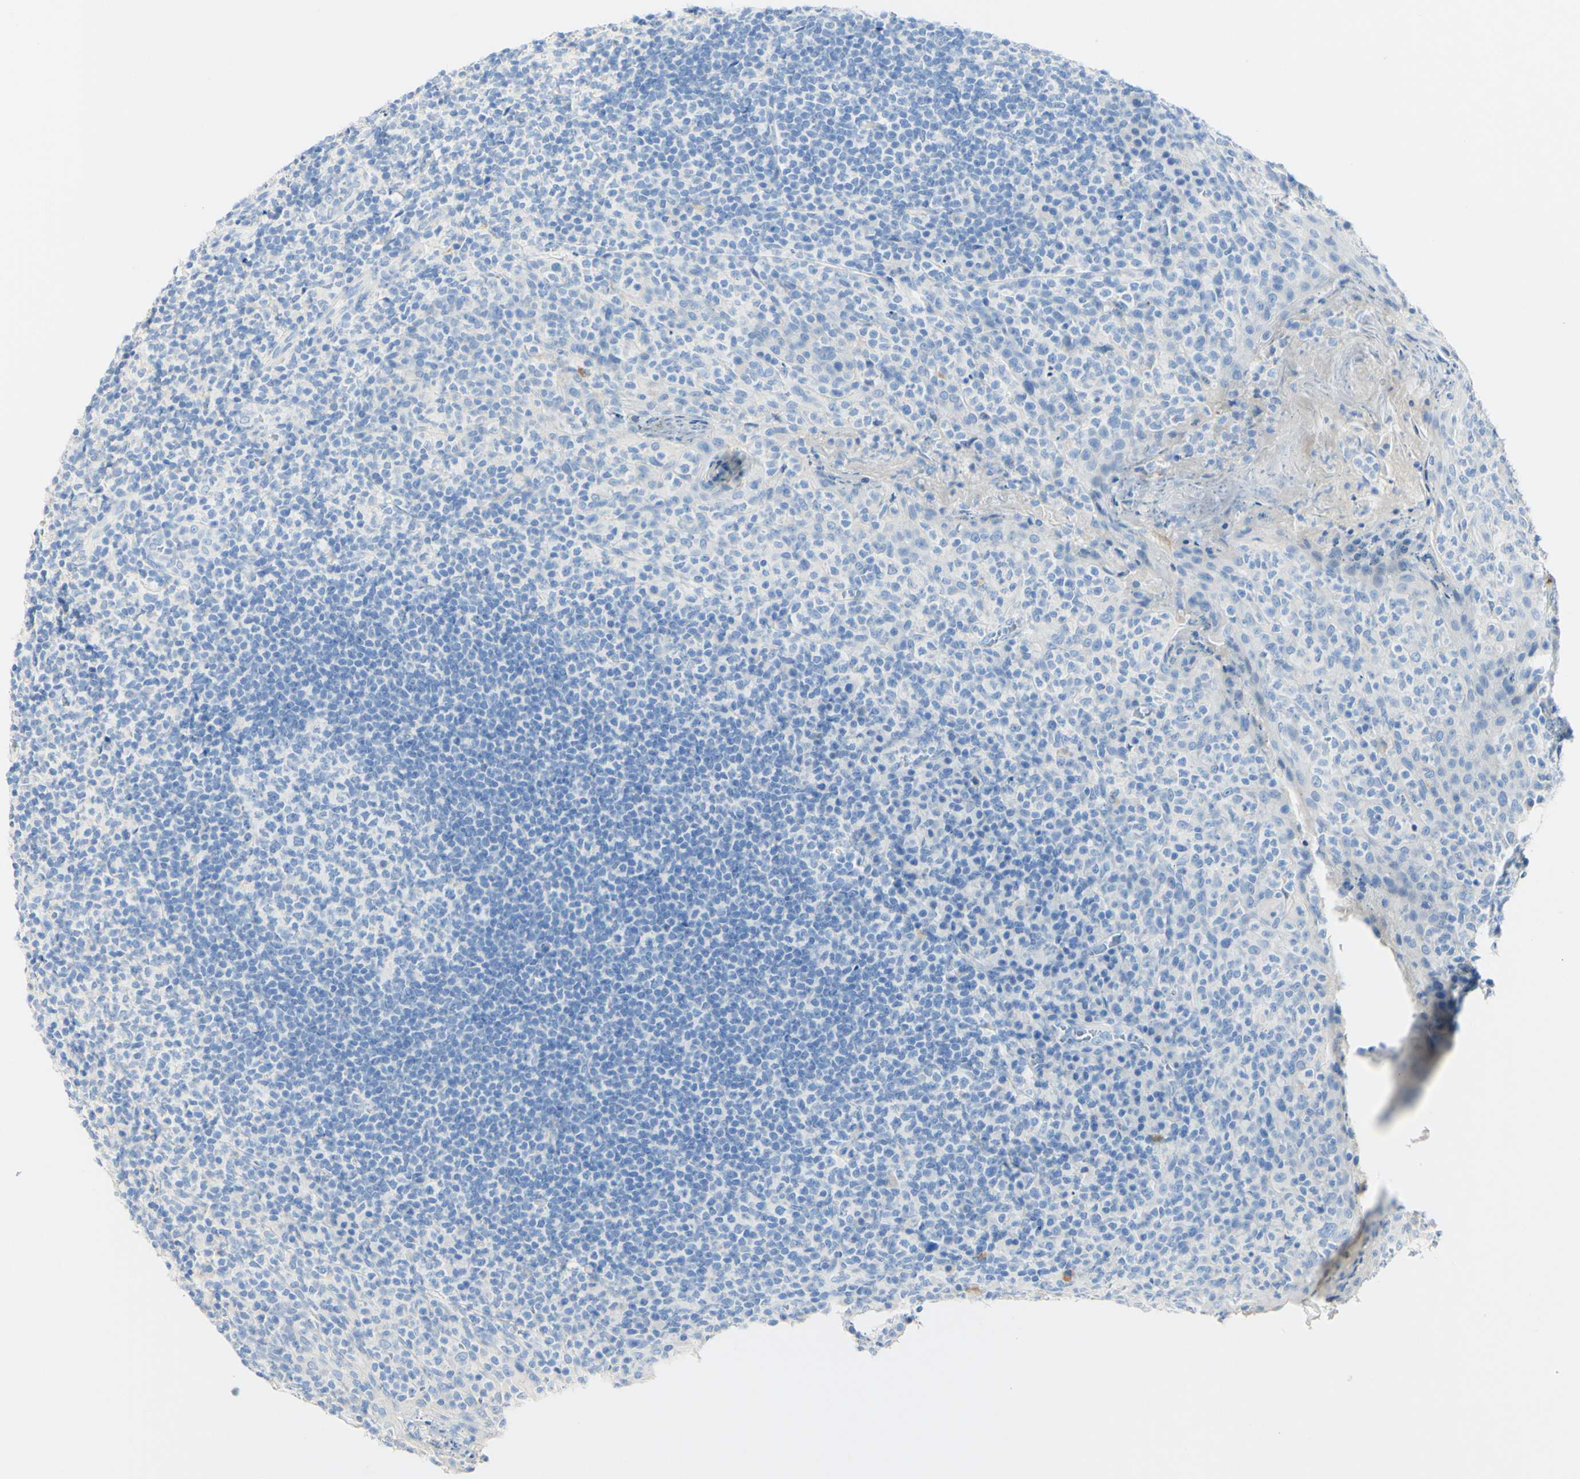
{"staining": {"intensity": "negative", "quantity": "none", "location": "none"}, "tissue": "tonsil", "cell_type": "Germinal center cells", "image_type": "normal", "snomed": [{"axis": "morphology", "description": "Normal tissue, NOS"}, {"axis": "topography", "description": "Tonsil"}], "caption": "An immunohistochemistry image of unremarkable tonsil is shown. There is no staining in germinal center cells of tonsil.", "gene": "PIGR", "patient": {"sex": "male", "age": 17}}